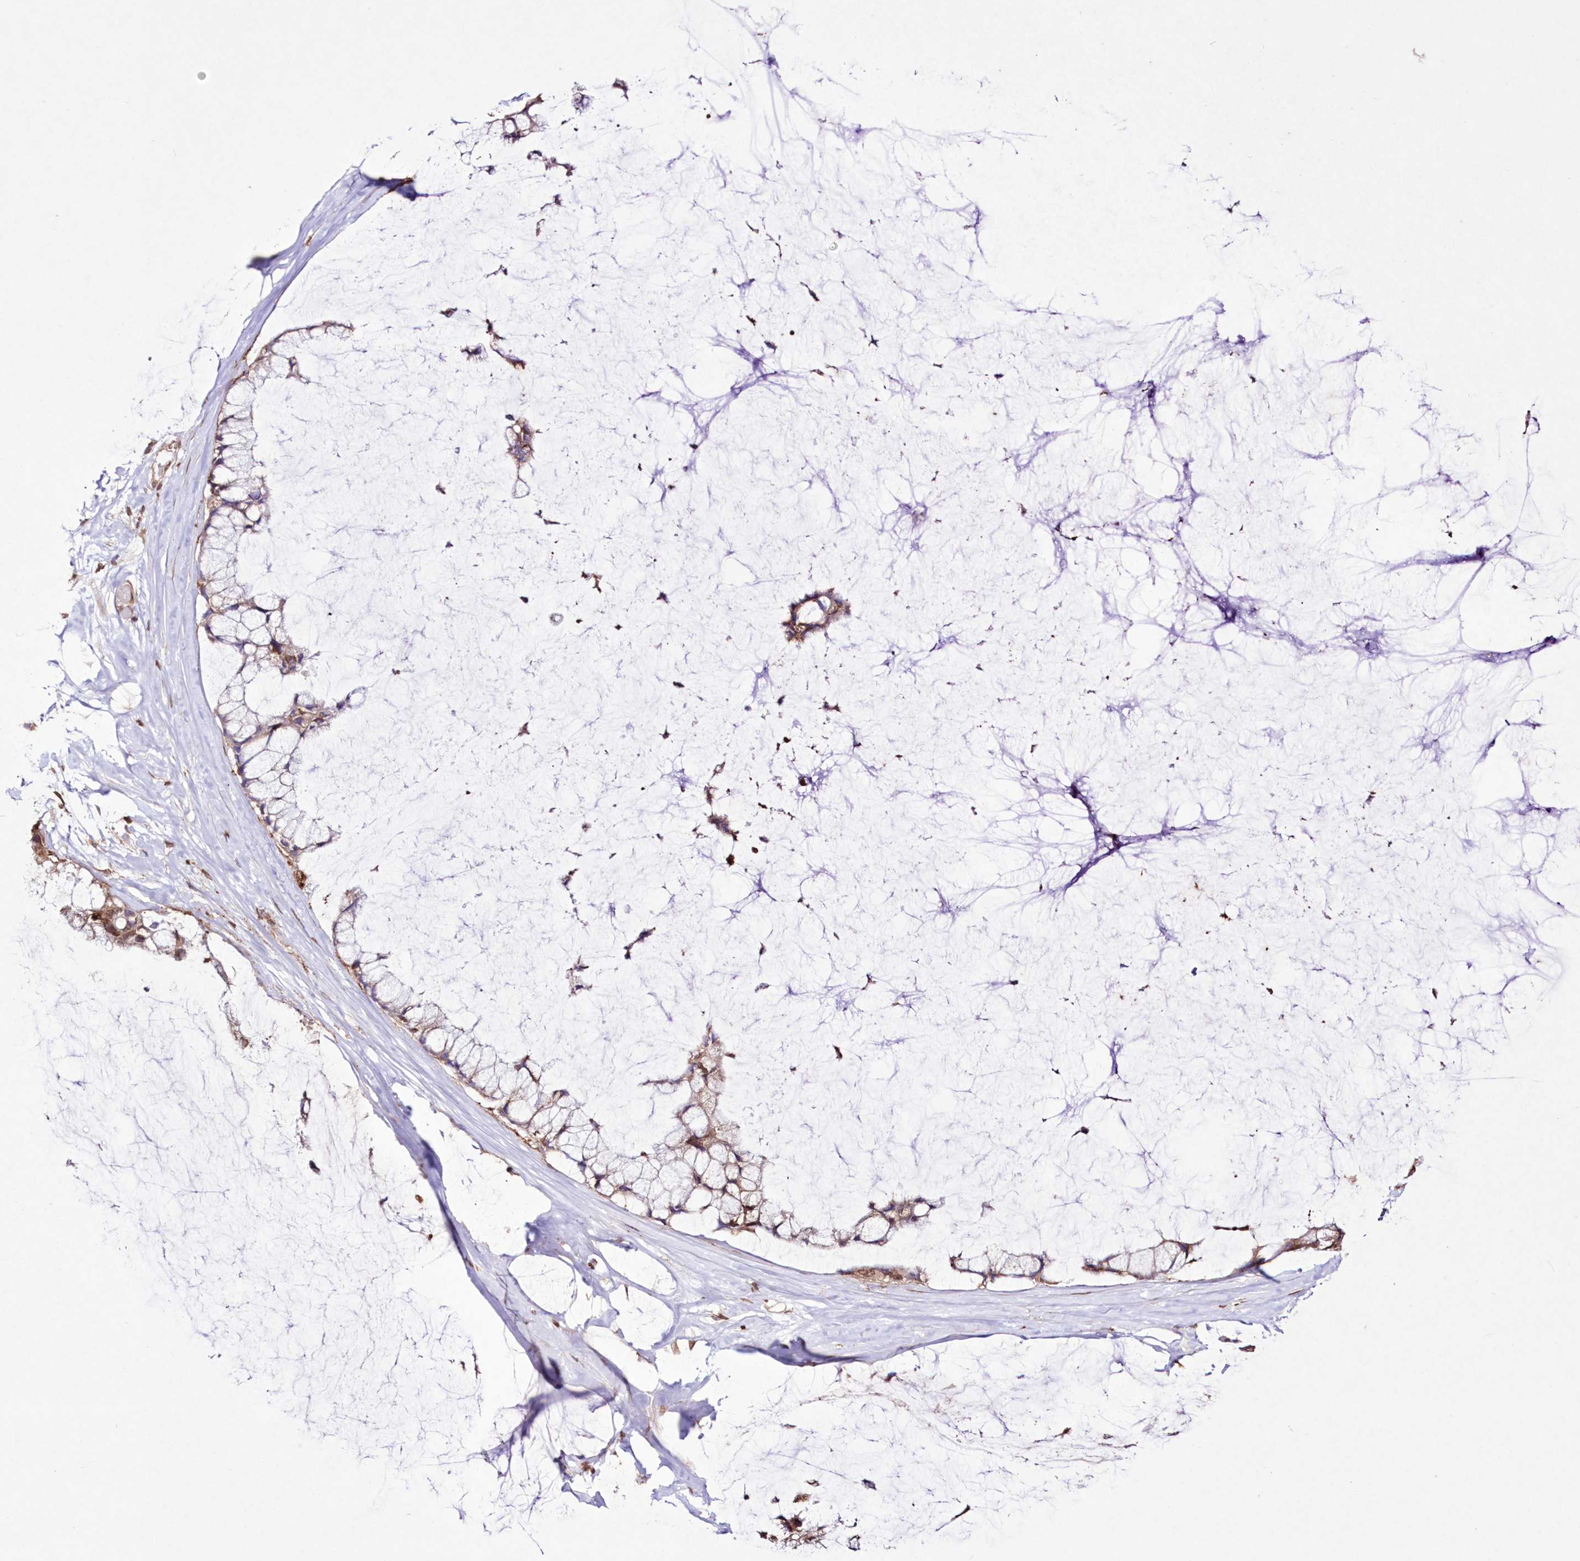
{"staining": {"intensity": "moderate", "quantity": "25%-75%", "location": "cytoplasmic/membranous"}, "tissue": "ovarian cancer", "cell_type": "Tumor cells", "image_type": "cancer", "snomed": [{"axis": "morphology", "description": "Cystadenocarcinoma, mucinous, NOS"}, {"axis": "topography", "description": "Ovary"}], "caption": "Human ovarian cancer (mucinous cystadenocarcinoma) stained for a protein (brown) shows moderate cytoplasmic/membranous positive staining in about 25%-75% of tumor cells.", "gene": "FCHO2", "patient": {"sex": "female", "age": 39}}